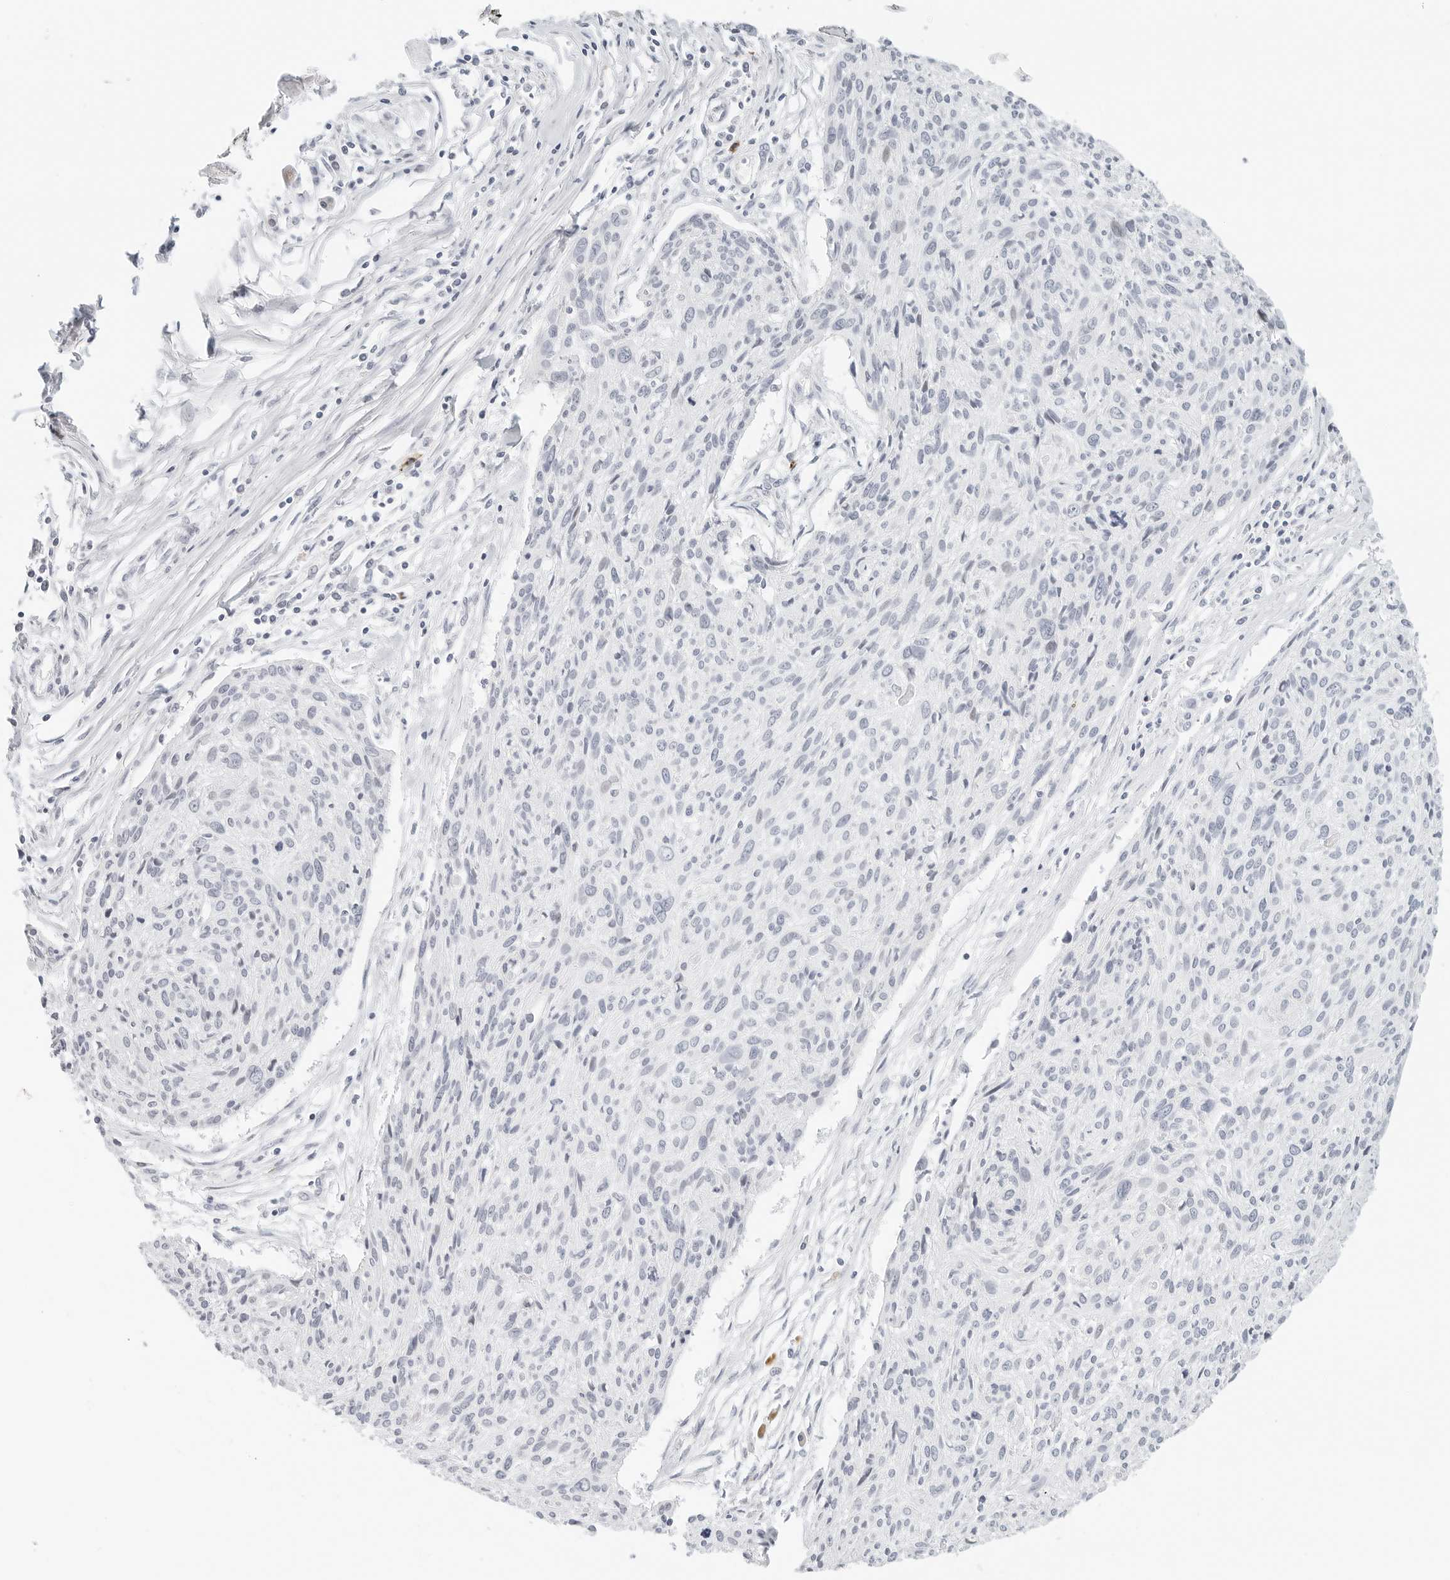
{"staining": {"intensity": "negative", "quantity": "none", "location": "none"}, "tissue": "cervical cancer", "cell_type": "Tumor cells", "image_type": "cancer", "snomed": [{"axis": "morphology", "description": "Squamous cell carcinoma, NOS"}, {"axis": "topography", "description": "Cervix"}], "caption": "Immunohistochemical staining of human cervical squamous cell carcinoma reveals no significant staining in tumor cells. The staining is performed using DAB (3,3'-diaminobenzidine) brown chromogen with nuclei counter-stained in using hematoxylin.", "gene": "PARP10", "patient": {"sex": "female", "age": 51}}